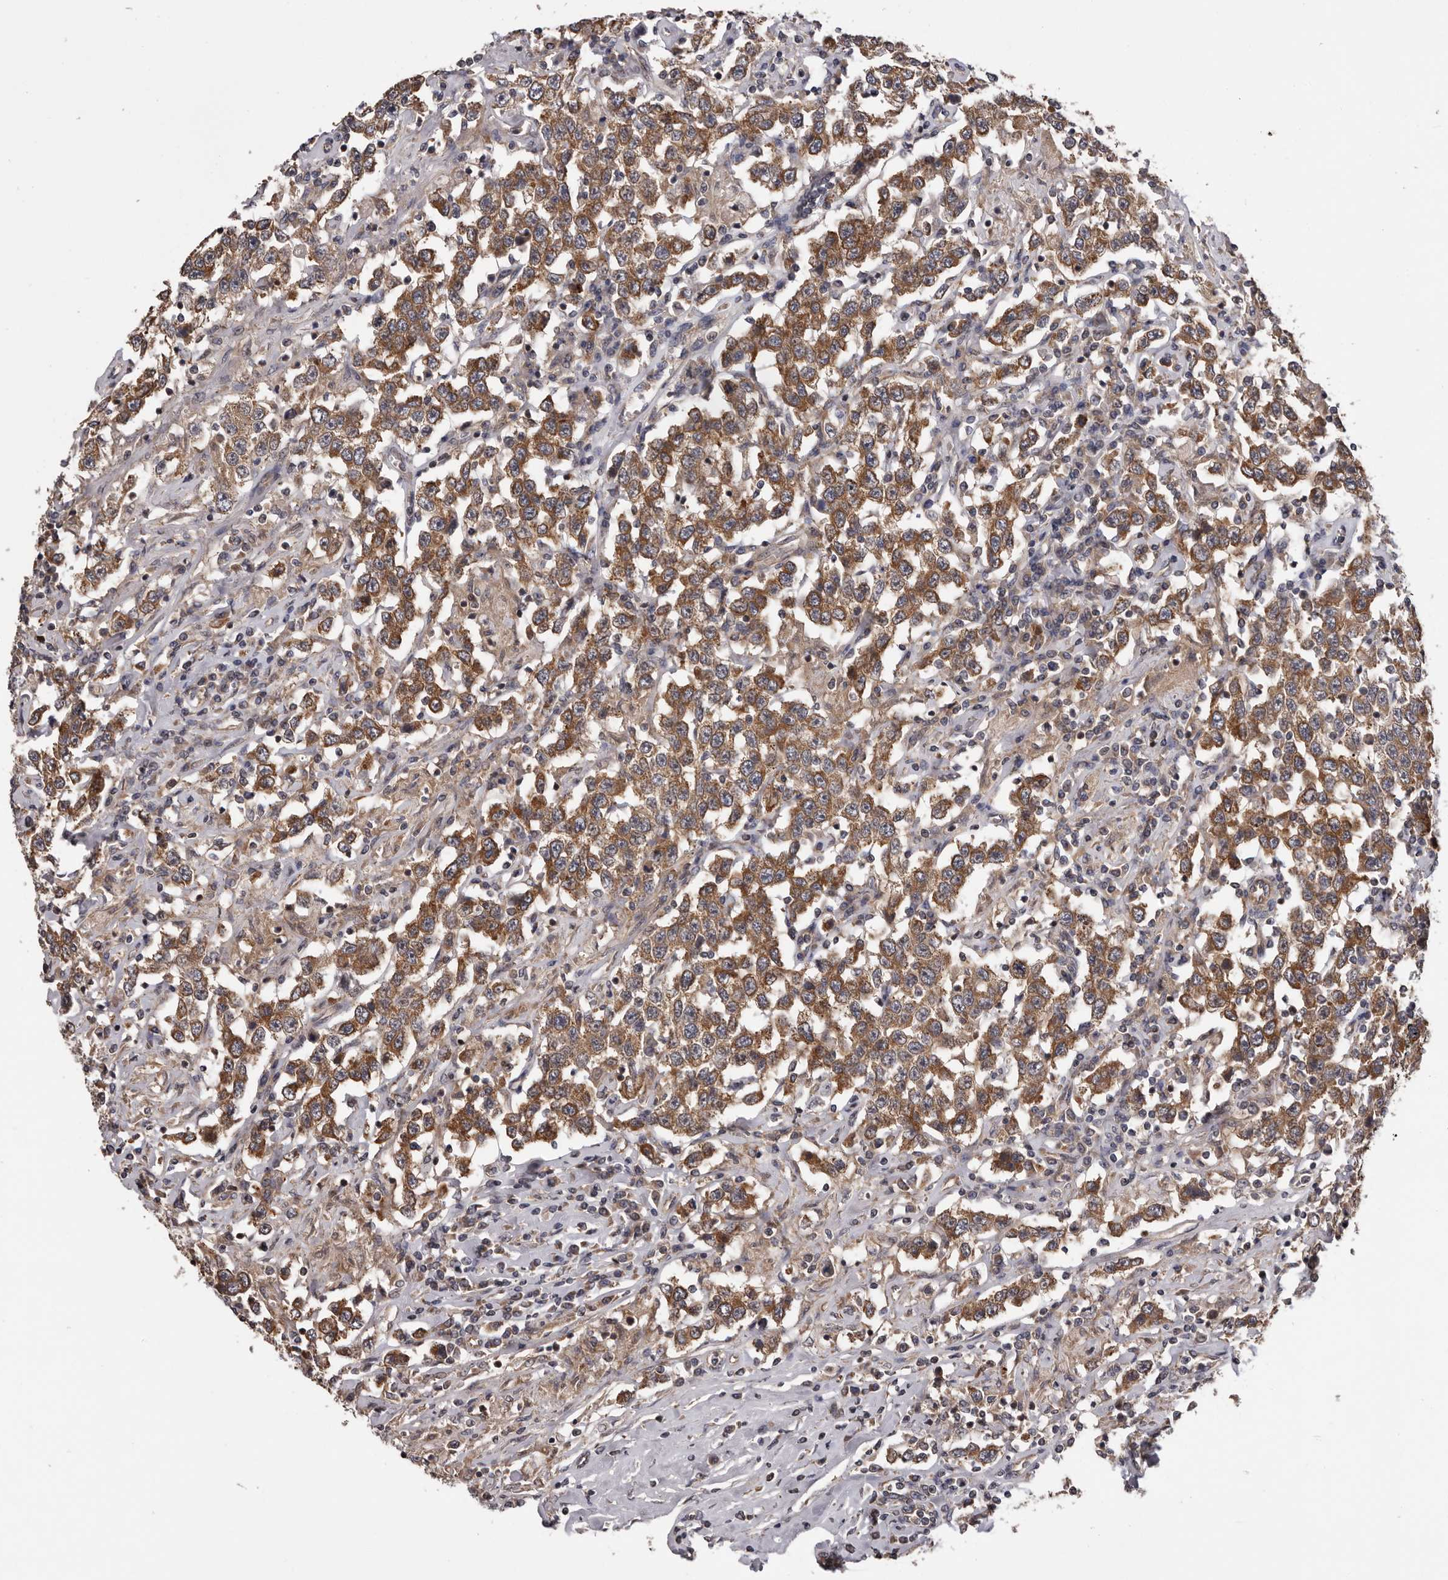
{"staining": {"intensity": "moderate", "quantity": ">75%", "location": "cytoplasmic/membranous"}, "tissue": "testis cancer", "cell_type": "Tumor cells", "image_type": "cancer", "snomed": [{"axis": "morphology", "description": "Seminoma, NOS"}, {"axis": "topography", "description": "Testis"}], "caption": "A micrograph of human testis cancer (seminoma) stained for a protein demonstrates moderate cytoplasmic/membranous brown staining in tumor cells.", "gene": "VPS37A", "patient": {"sex": "male", "age": 41}}